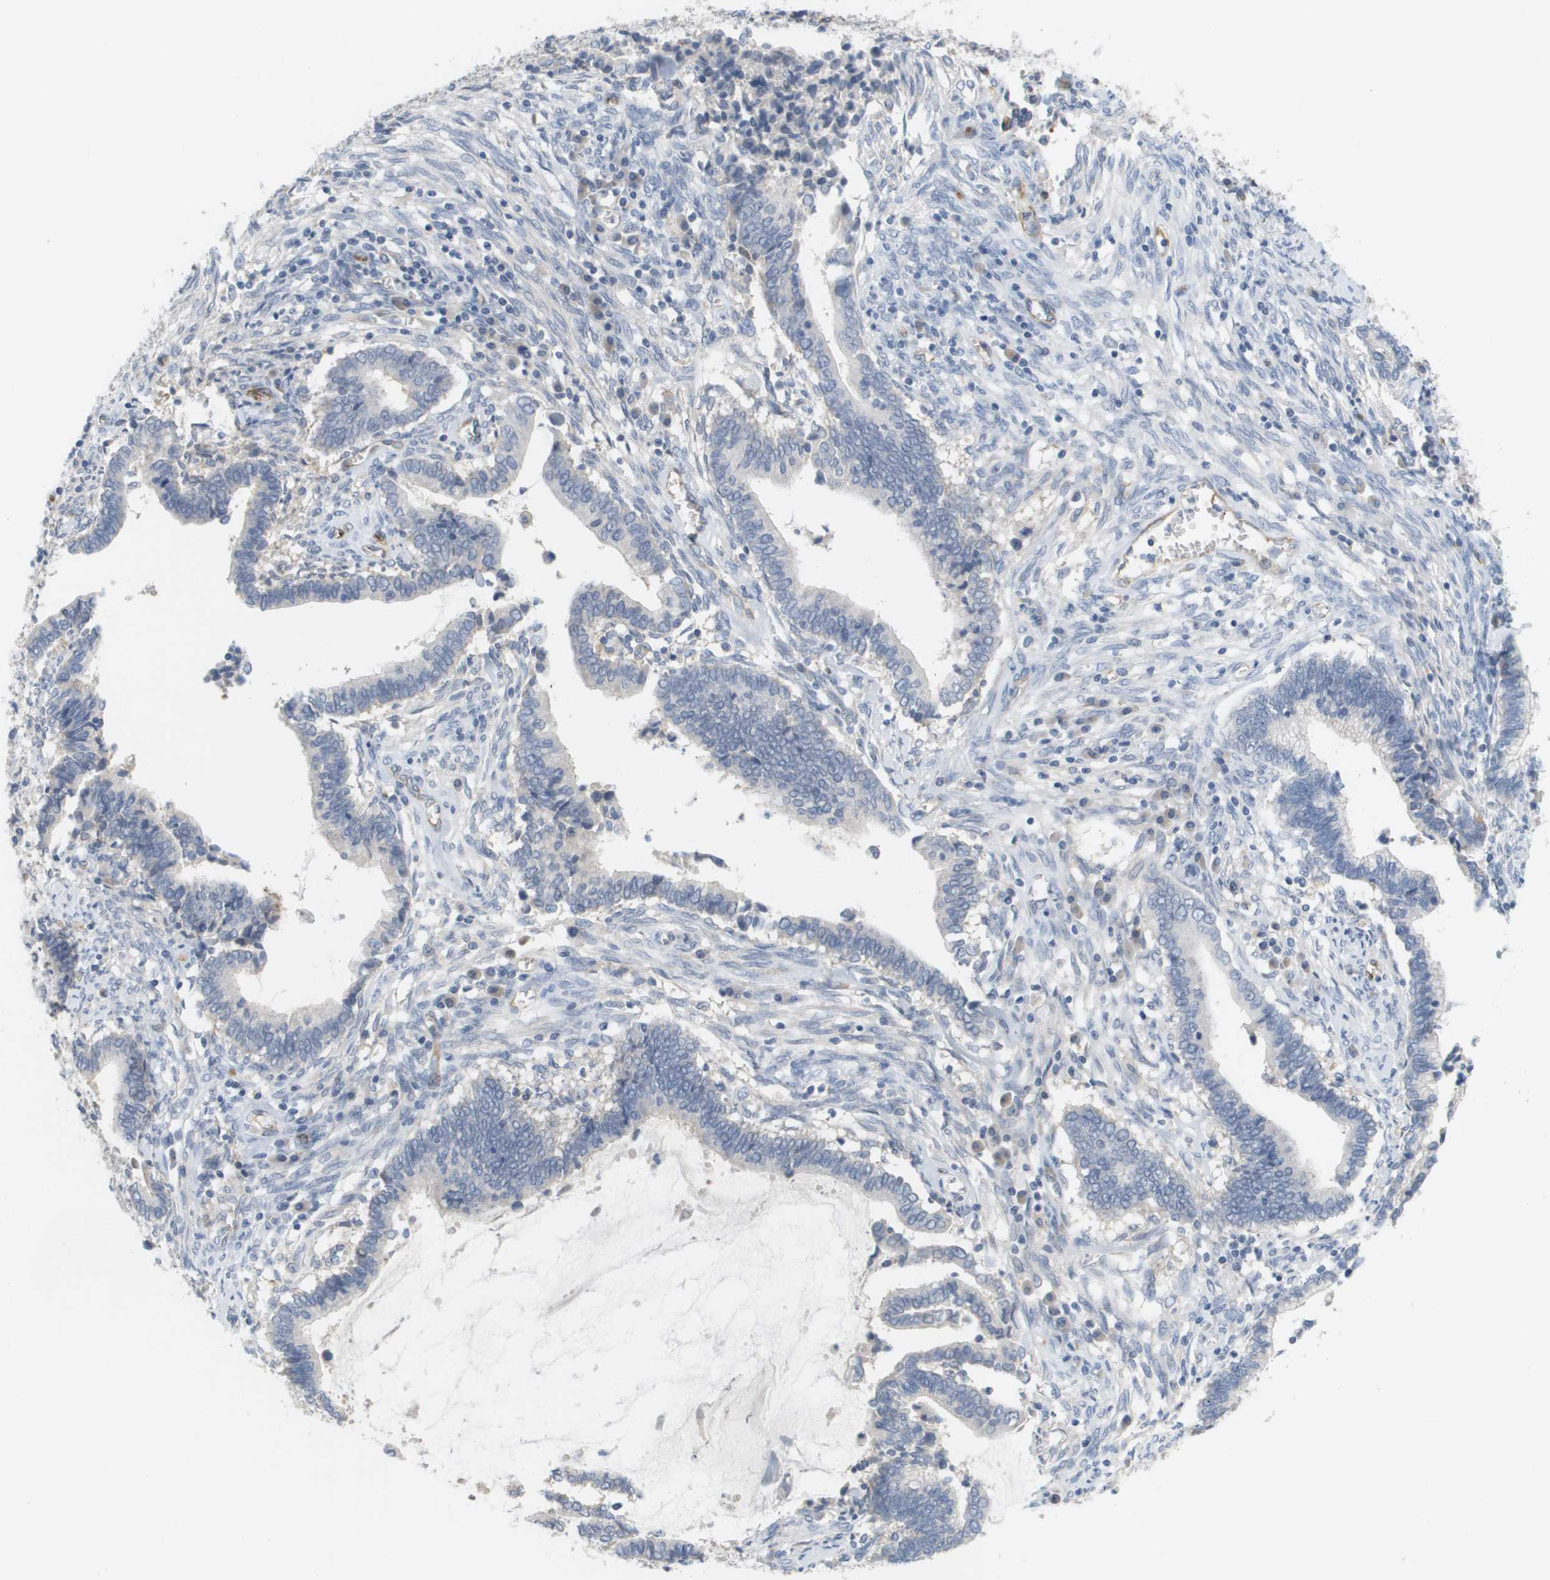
{"staining": {"intensity": "negative", "quantity": "none", "location": "none"}, "tissue": "cervical cancer", "cell_type": "Tumor cells", "image_type": "cancer", "snomed": [{"axis": "morphology", "description": "Adenocarcinoma, NOS"}, {"axis": "topography", "description": "Cervix"}], "caption": "Tumor cells are negative for brown protein staining in cervical cancer (adenocarcinoma).", "gene": "ANGPT2", "patient": {"sex": "female", "age": 44}}